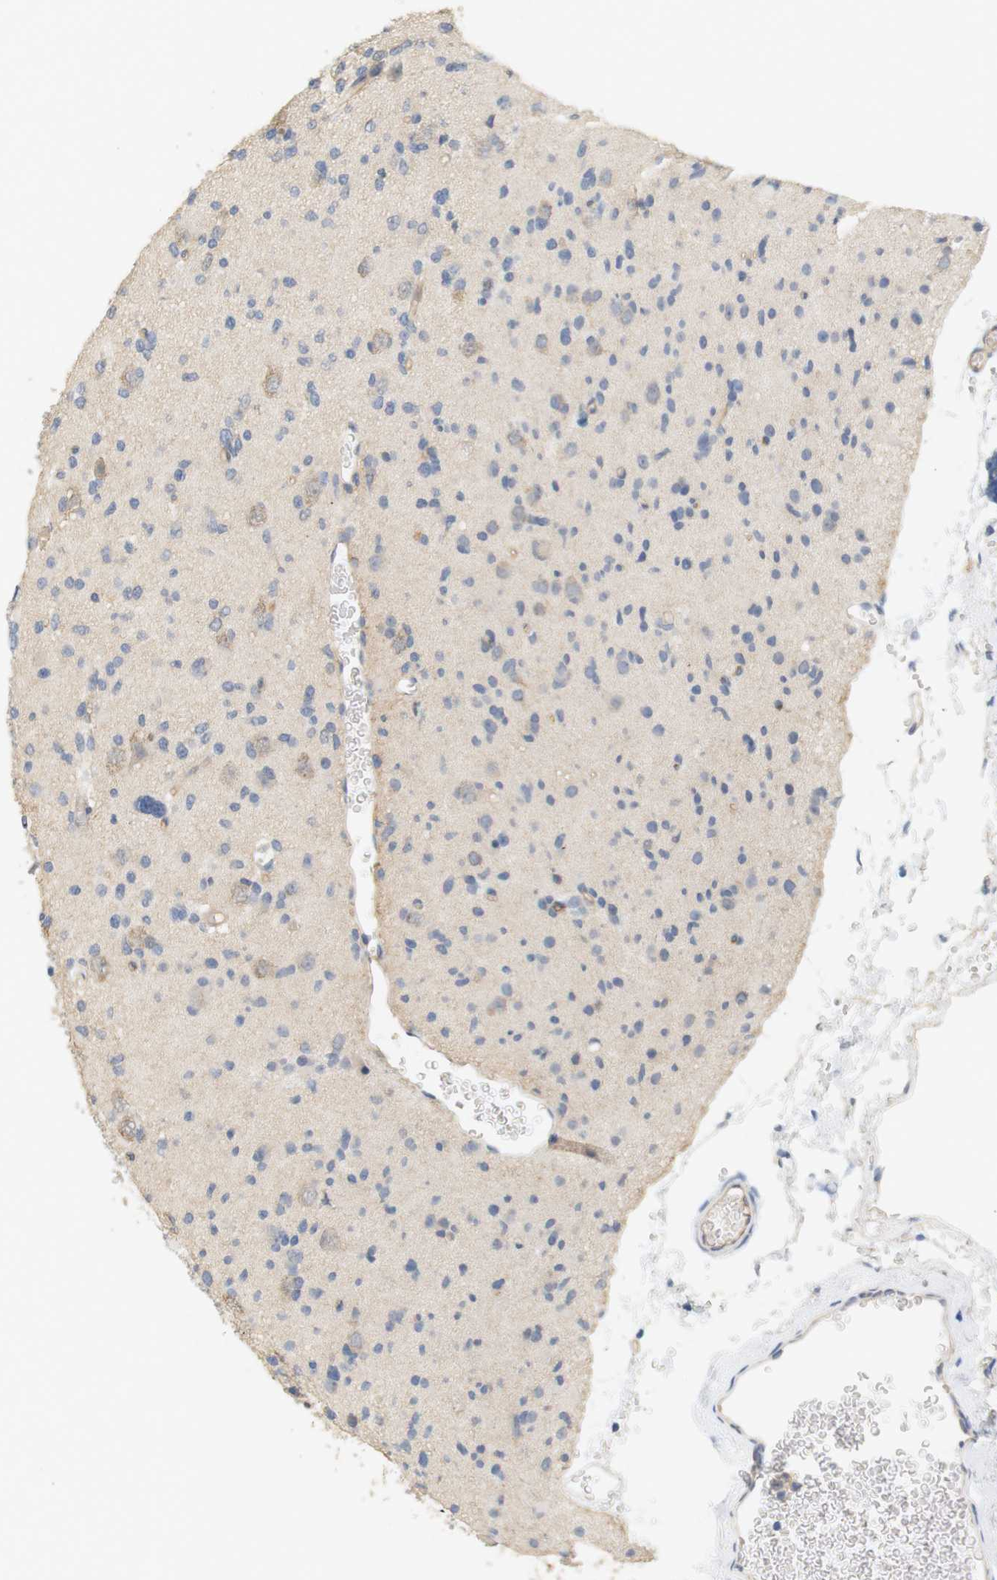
{"staining": {"intensity": "weak", "quantity": "<25%", "location": "cytoplasmic/membranous"}, "tissue": "glioma", "cell_type": "Tumor cells", "image_type": "cancer", "snomed": [{"axis": "morphology", "description": "Glioma, malignant, Low grade"}, {"axis": "topography", "description": "Brain"}], "caption": "This is an IHC image of human malignant glioma (low-grade). There is no expression in tumor cells.", "gene": "OSR1", "patient": {"sex": "female", "age": 22}}